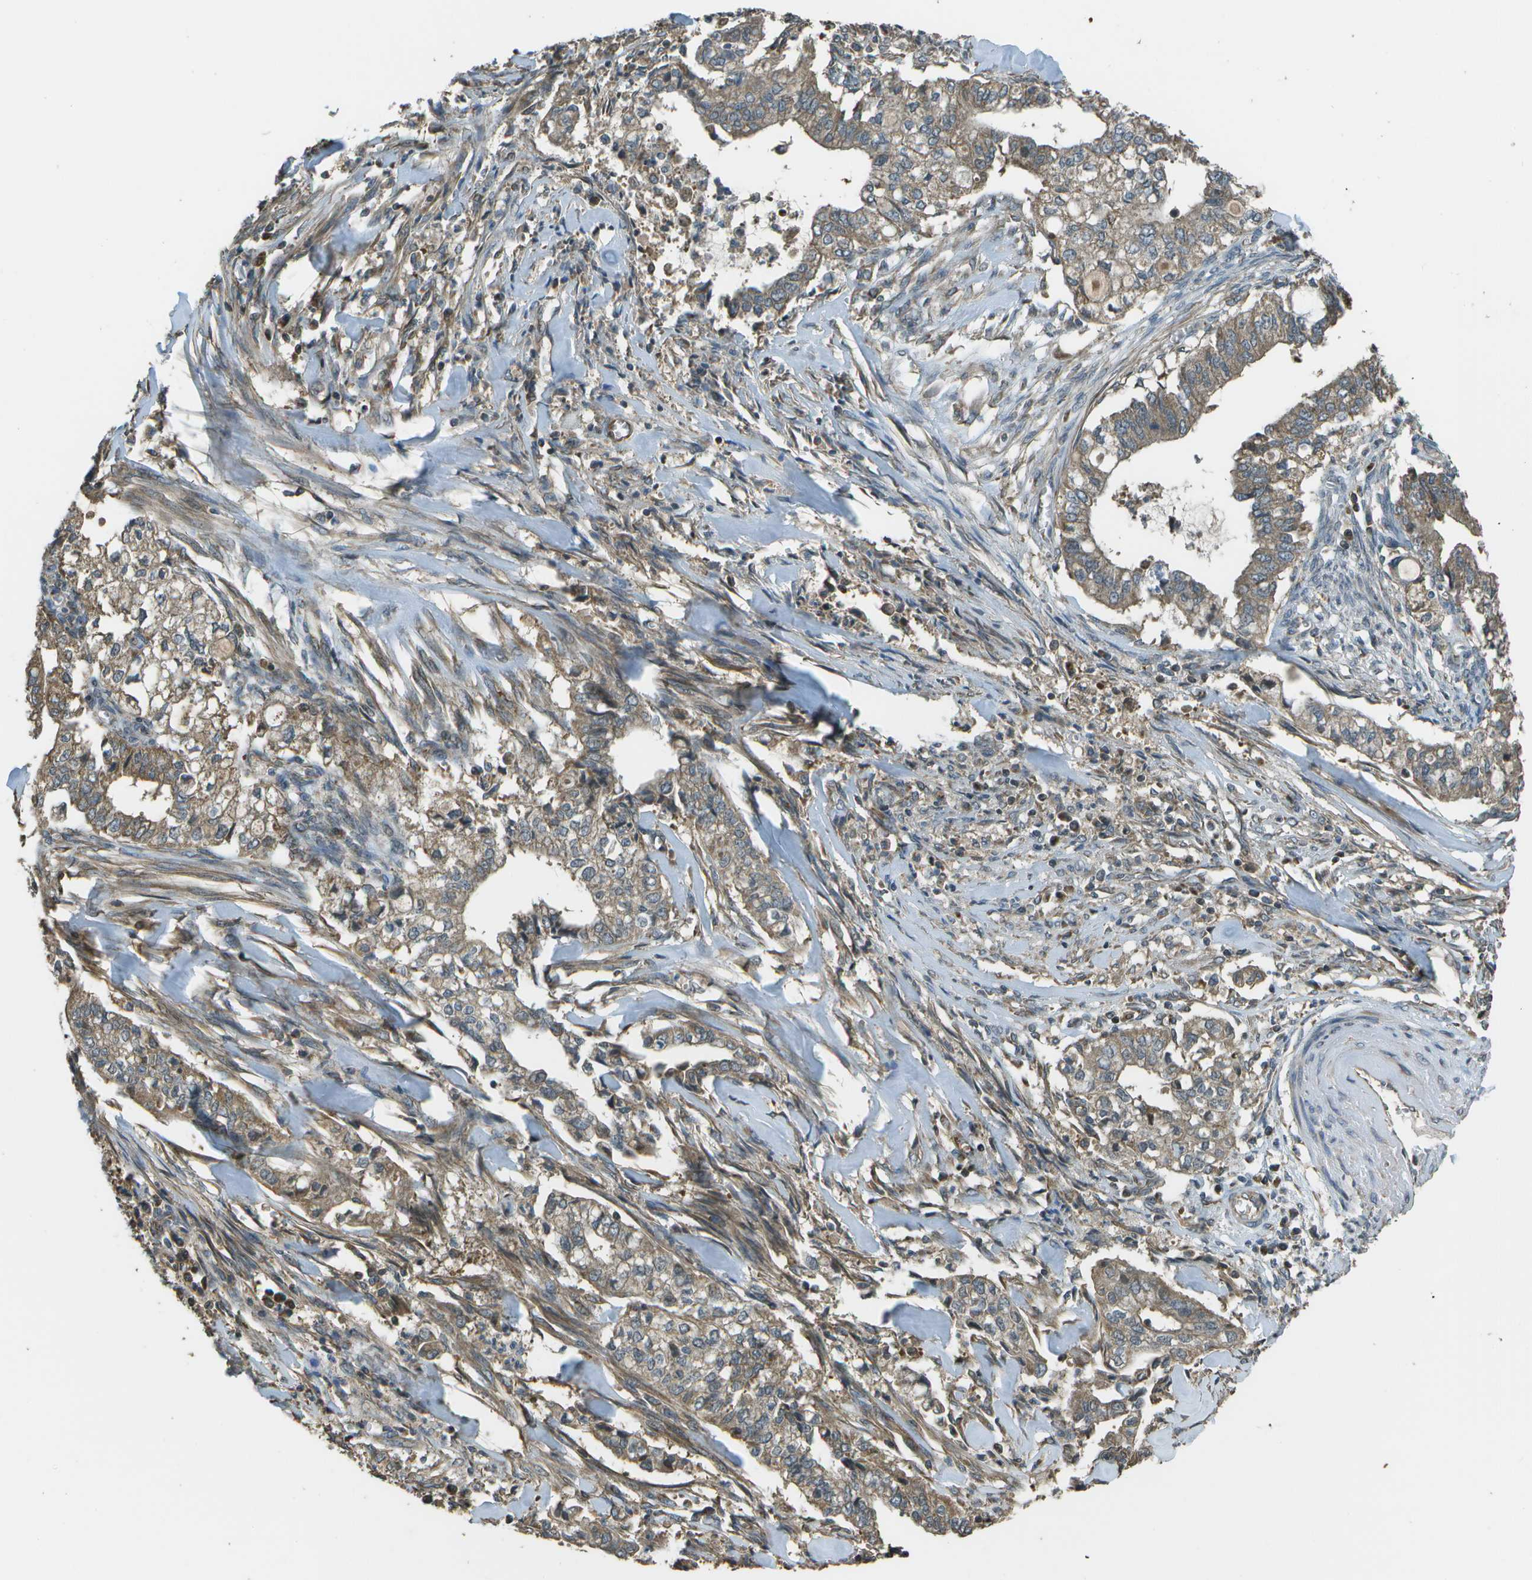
{"staining": {"intensity": "moderate", "quantity": ">75%", "location": "cytoplasmic/membranous"}, "tissue": "cervical cancer", "cell_type": "Tumor cells", "image_type": "cancer", "snomed": [{"axis": "morphology", "description": "Adenocarcinoma, NOS"}, {"axis": "topography", "description": "Cervix"}], "caption": "Cervical cancer (adenocarcinoma) stained for a protein (brown) demonstrates moderate cytoplasmic/membranous positive positivity in approximately >75% of tumor cells.", "gene": "PLPBP", "patient": {"sex": "female", "age": 44}}